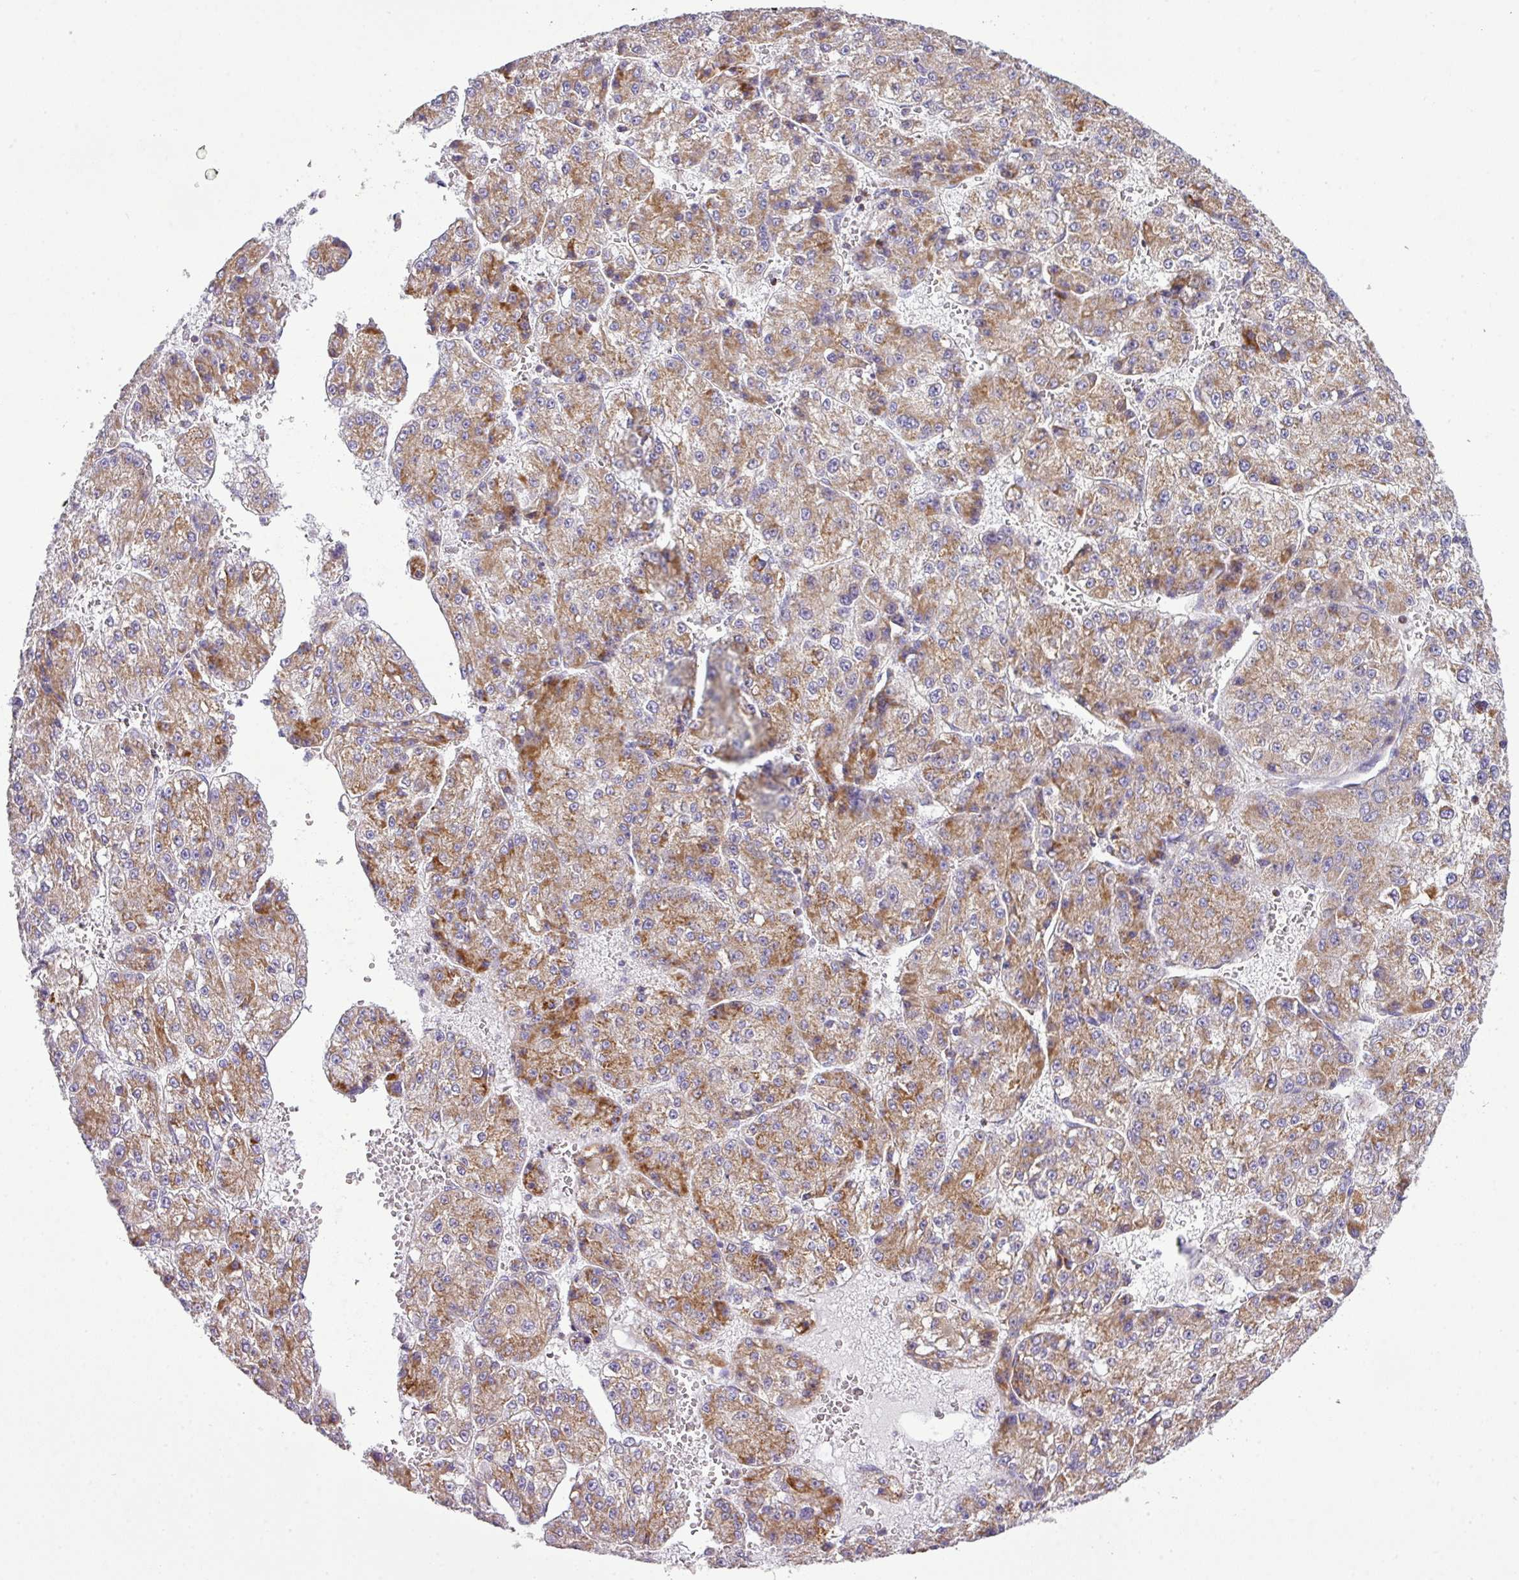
{"staining": {"intensity": "moderate", "quantity": ">75%", "location": "cytoplasmic/membranous"}, "tissue": "liver cancer", "cell_type": "Tumor cells", "image_type": "cancer", "snomed": [{"axis": "morphology", "description": "Carcinoma, Hepatocellular, NOS"}, {"axis": "topography", "description": "Liver"}], "caption": "The immunohistochemical stain shows moderate cytoplasmic/membranous expression in tumor cells of liver cancer (hepatocellular carcinoma) tissue.", "gene": "ZNF81", "patient": {"sex": "female", "age": 73}}